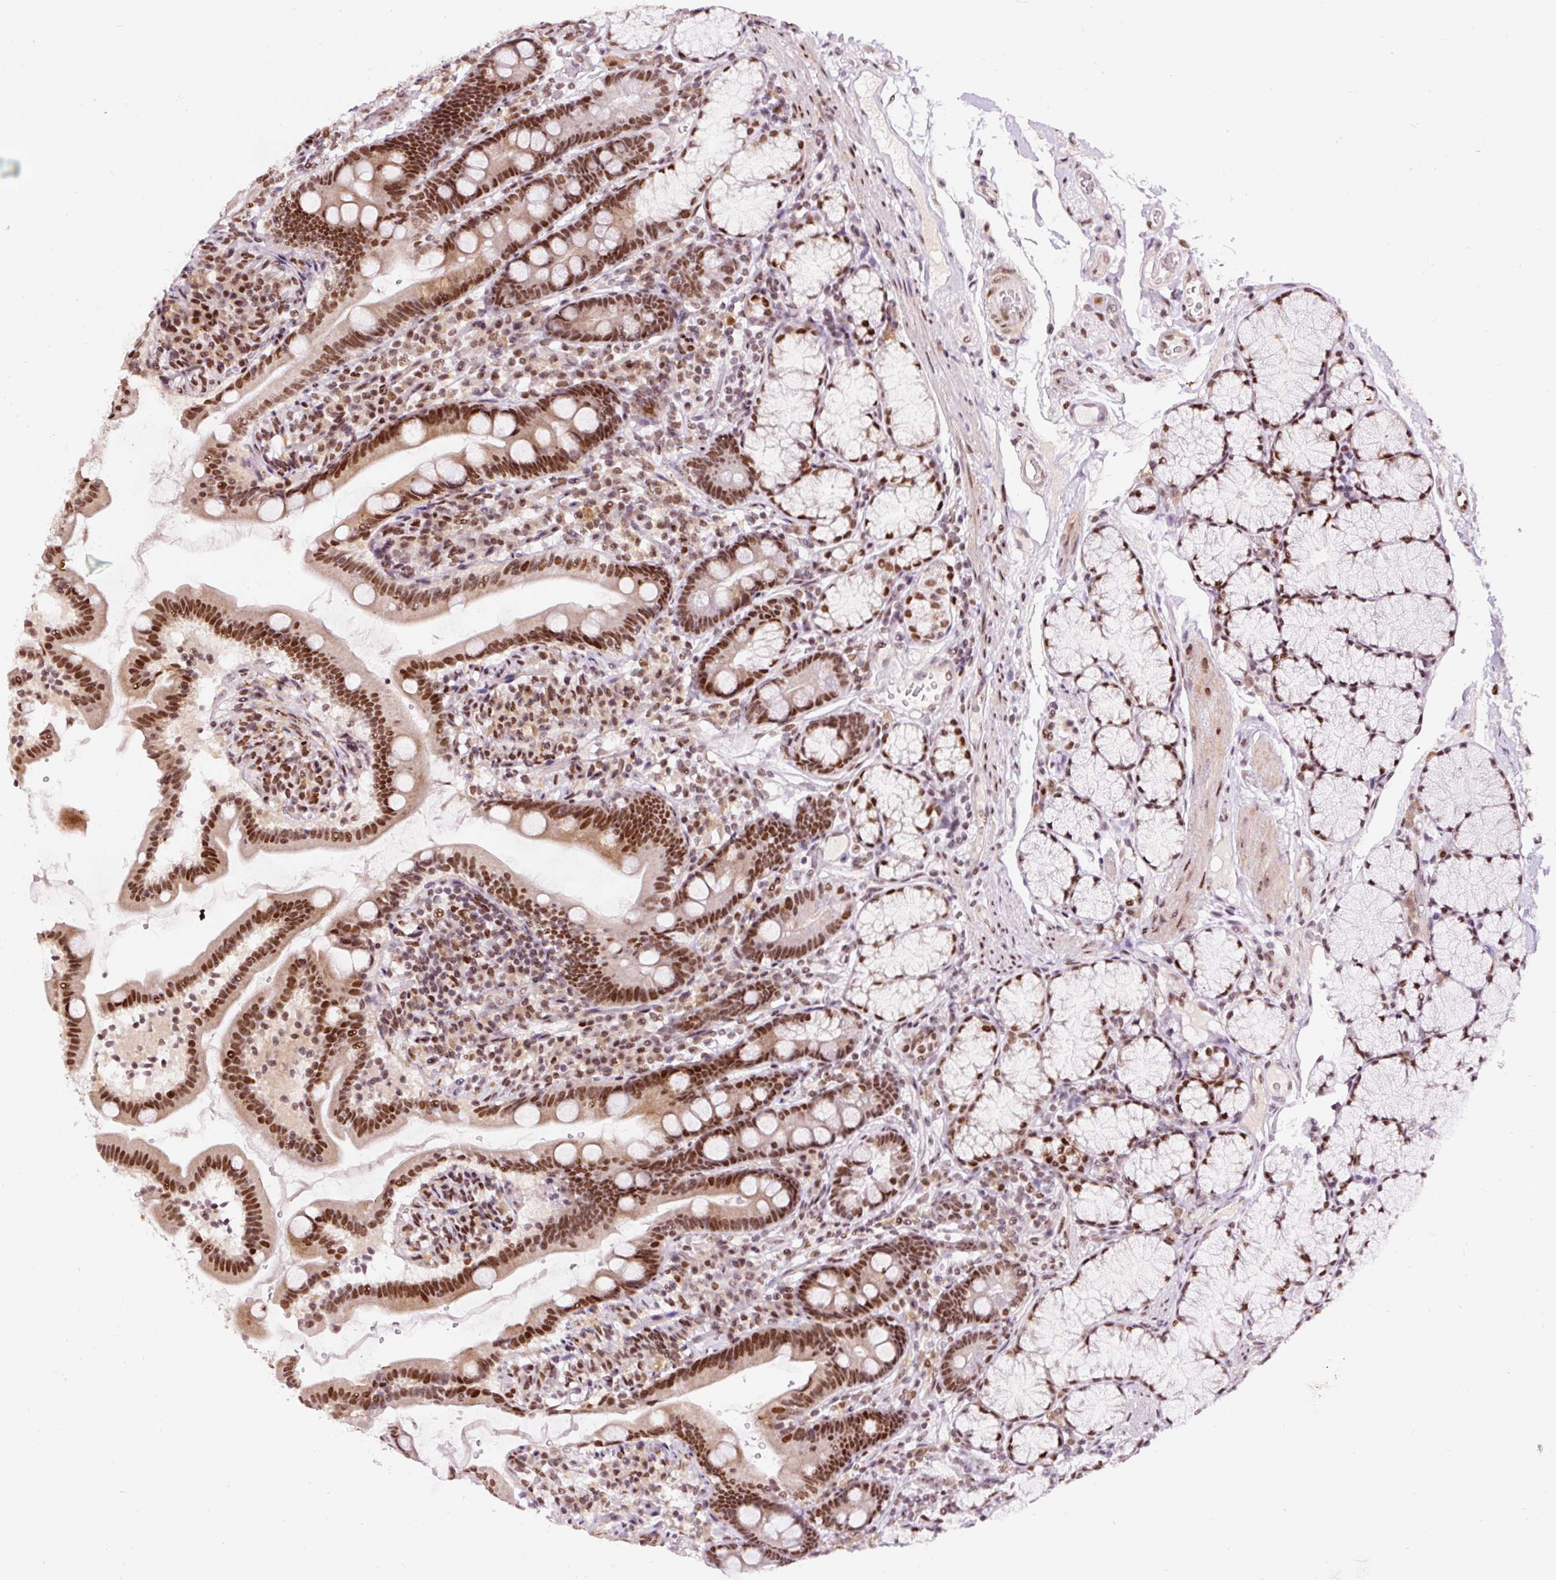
{"staining": {"intensity": "strong", "quantity": ">75%", "location": "nuclear"}, "tissue": "duodenum", "cell_type": "Glandular cells", "image_type": "normal", "snomed": [{"axis": "morphology", "description": "Normal tissue, NOS"}, {"axis": "topography", "description": "Duodenum"}], "caption": "Immunohistochemical staining of unremarkable human duodenum displays strong nuclear protein expression in about >75% of glandular cells.", "gene": "HNRNPC", "patient": {"sex": "female", "age": 67}}